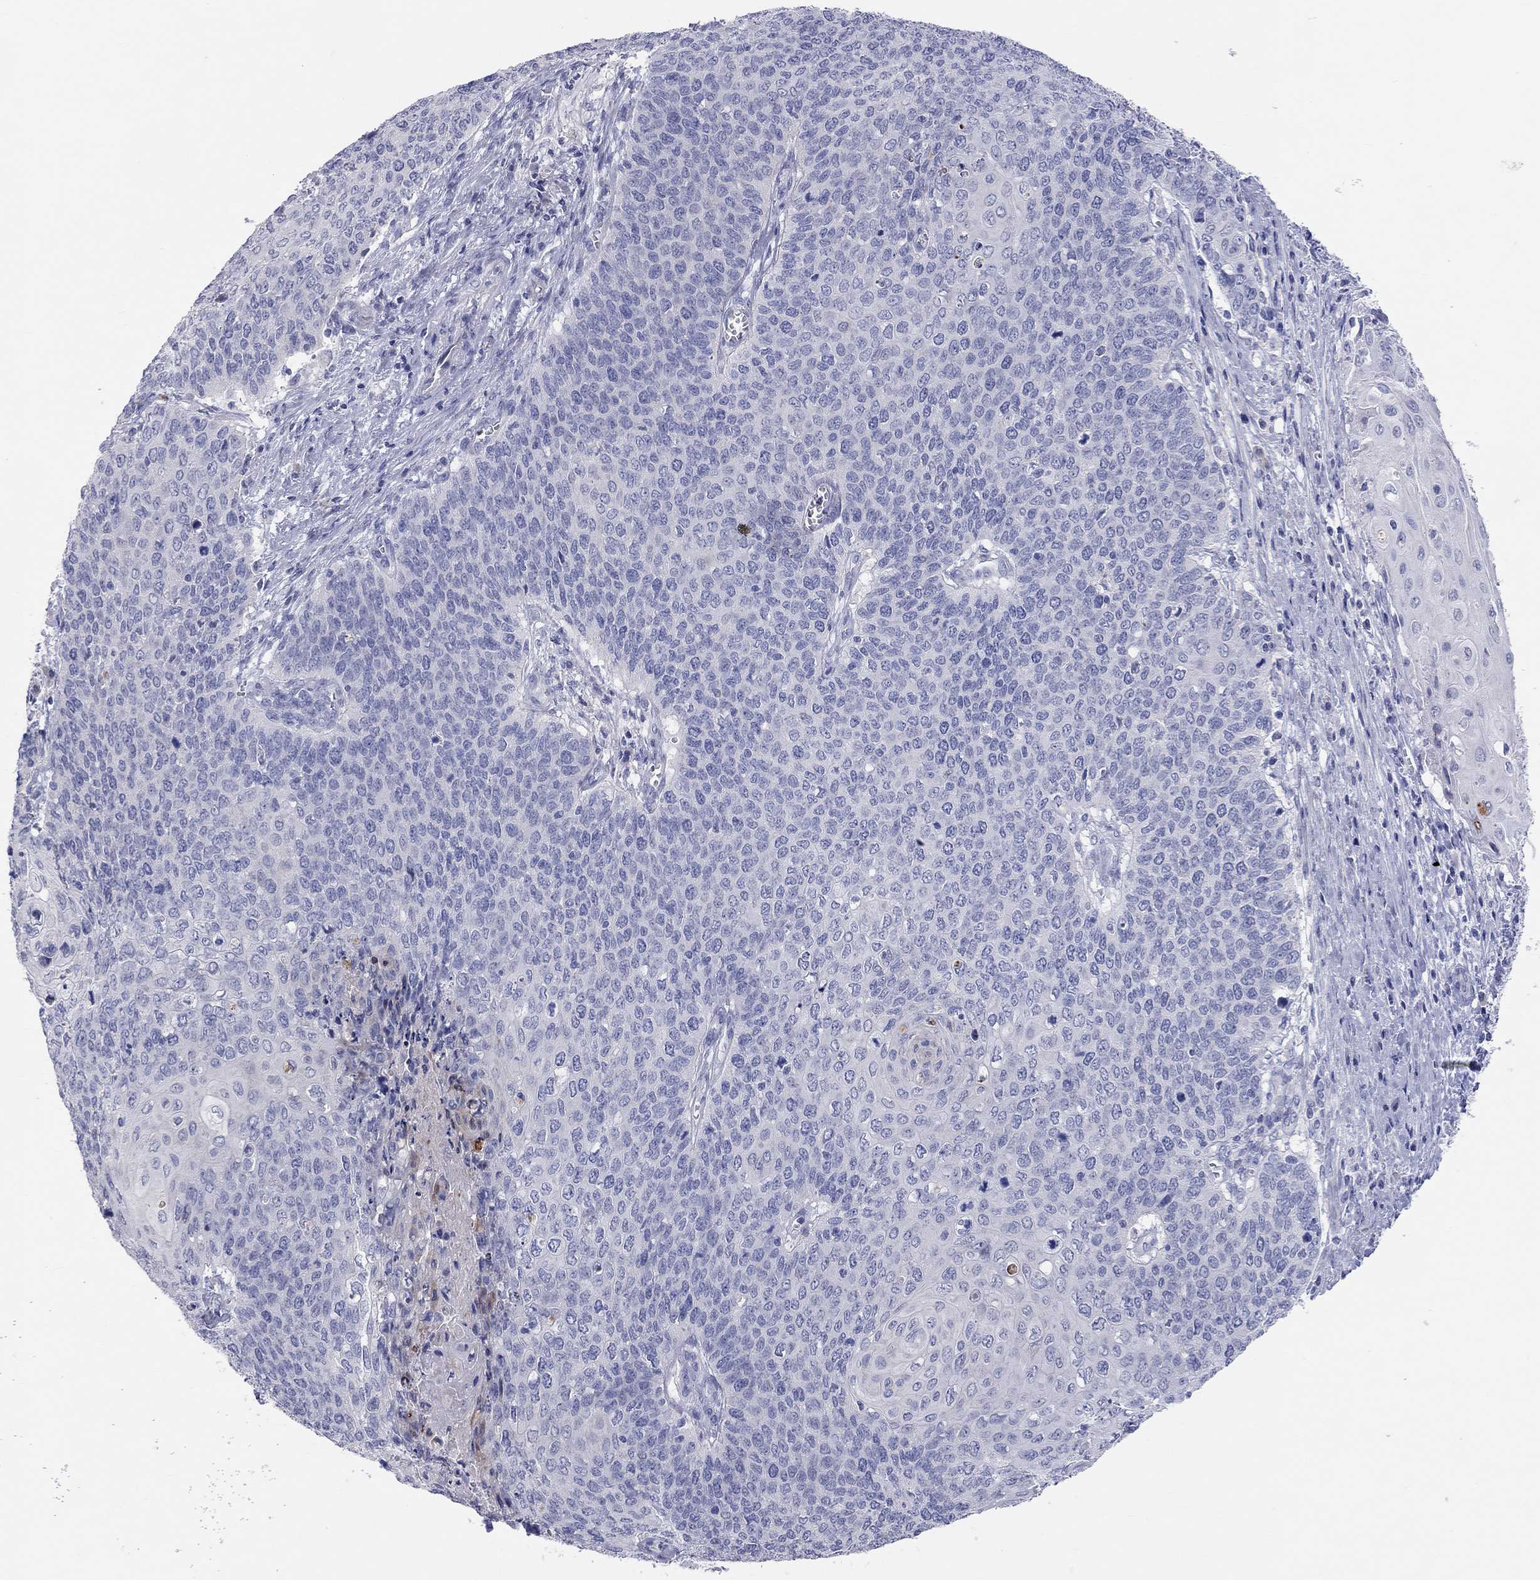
{"staining": {"intensity": "negative", "quantity": "none", "location": "none"}, "tissue": "cervical cancer", "cell_type": "Tumor cells", "image_type": "cancer", "snomed": [{"axis": "morphology", "description": "Squamous cell carcinoma, NOS"}, {"axis": "topography", "description": "Cervix"}], "caption": "Tumor cells are negative for protein expression in human cervical squamous cell carcinoma.", "gene": "ST7L", "patient": {"sex": "female", "age": 39}}